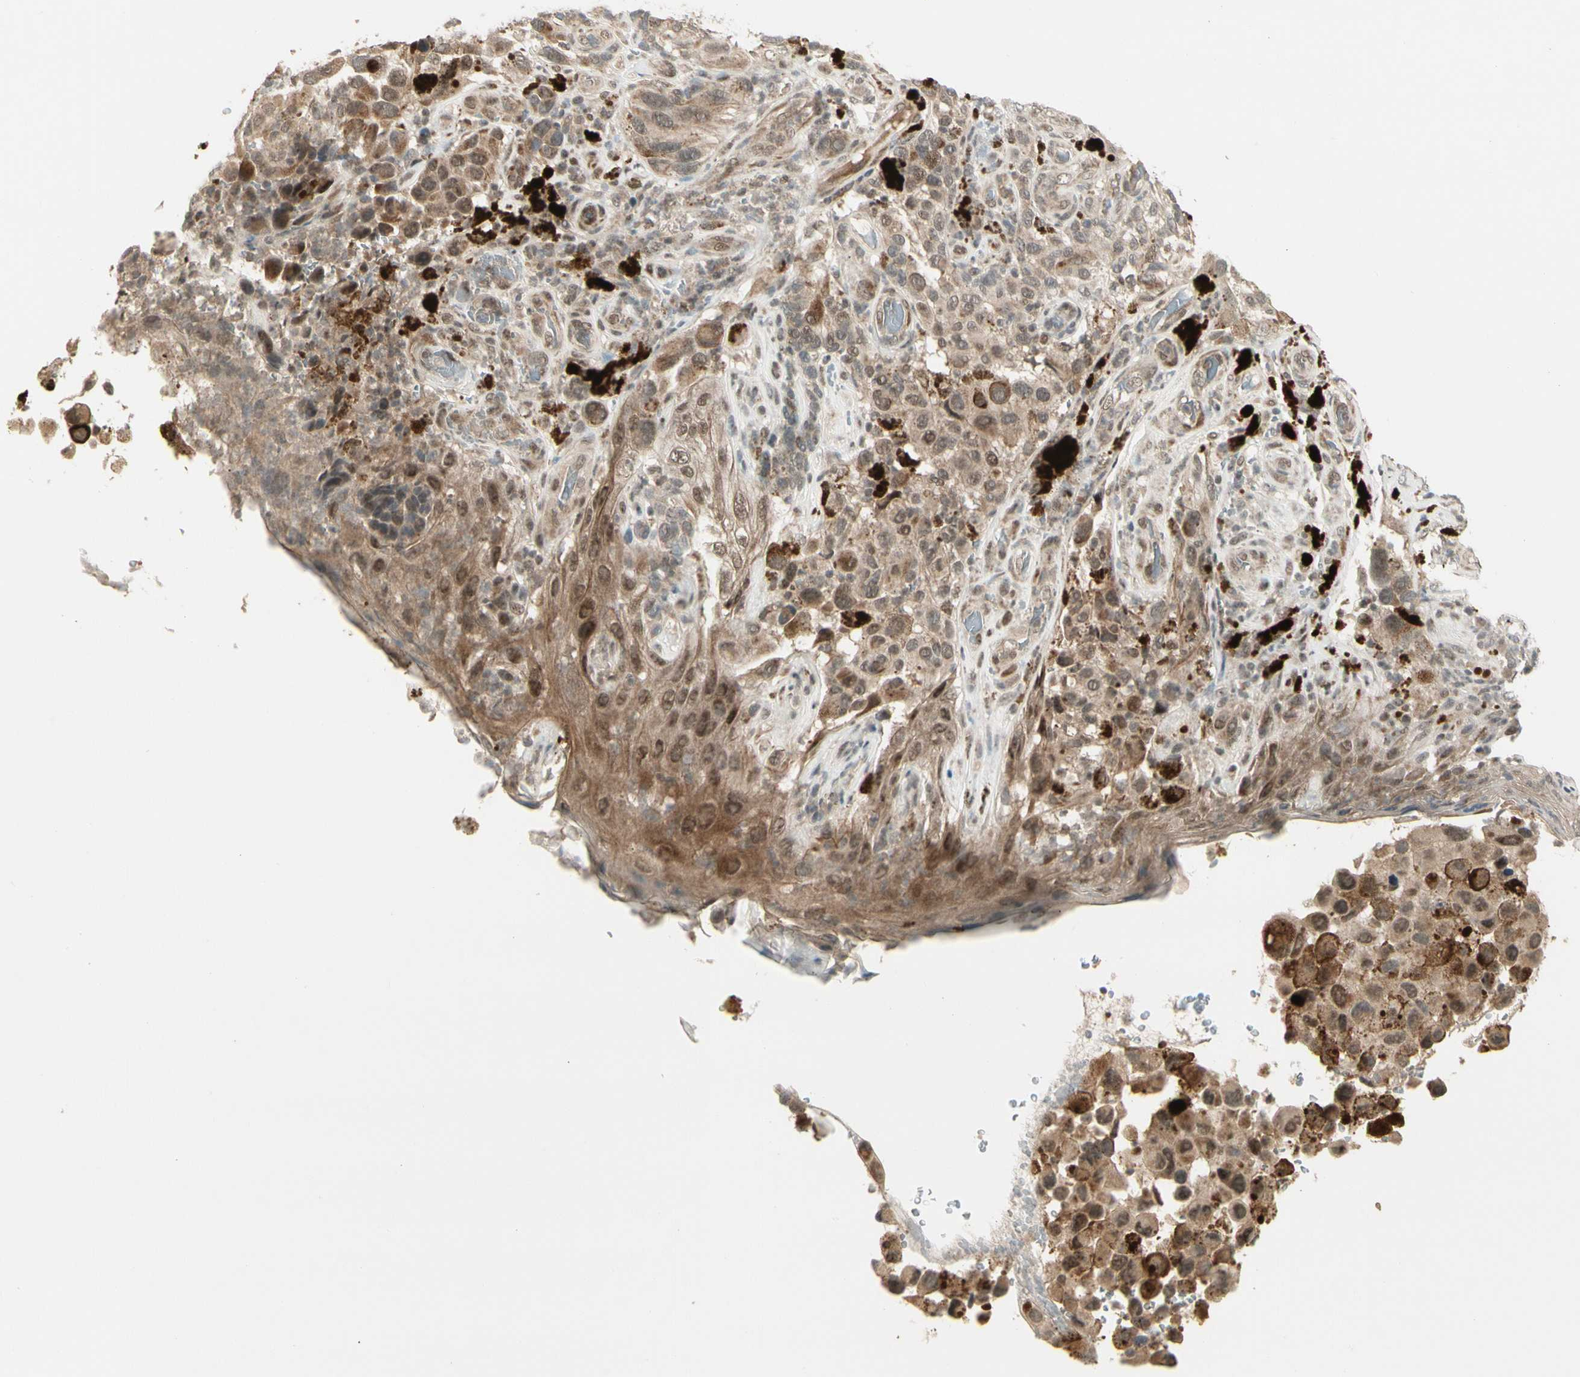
{"staining": {"intensity": "moderate", "quantity": "25%-75%", "location": "cytoplasmic/membranous,nuclear"}, "tissue": "melanoma", "cell_type": "Tumor cells", "image_type": "cancer", "snomed": [{"axis": "morphology", "description": "Malignant melanoma, NOS"}, {"axis": "topography", "description": "Skin"}], "caption": "Human malignant melanoma stained with a protein marker reveals moderate staining in tumor cells.", "gene": "CDK11A", "patient": {"sex": "female", "age": 73}}